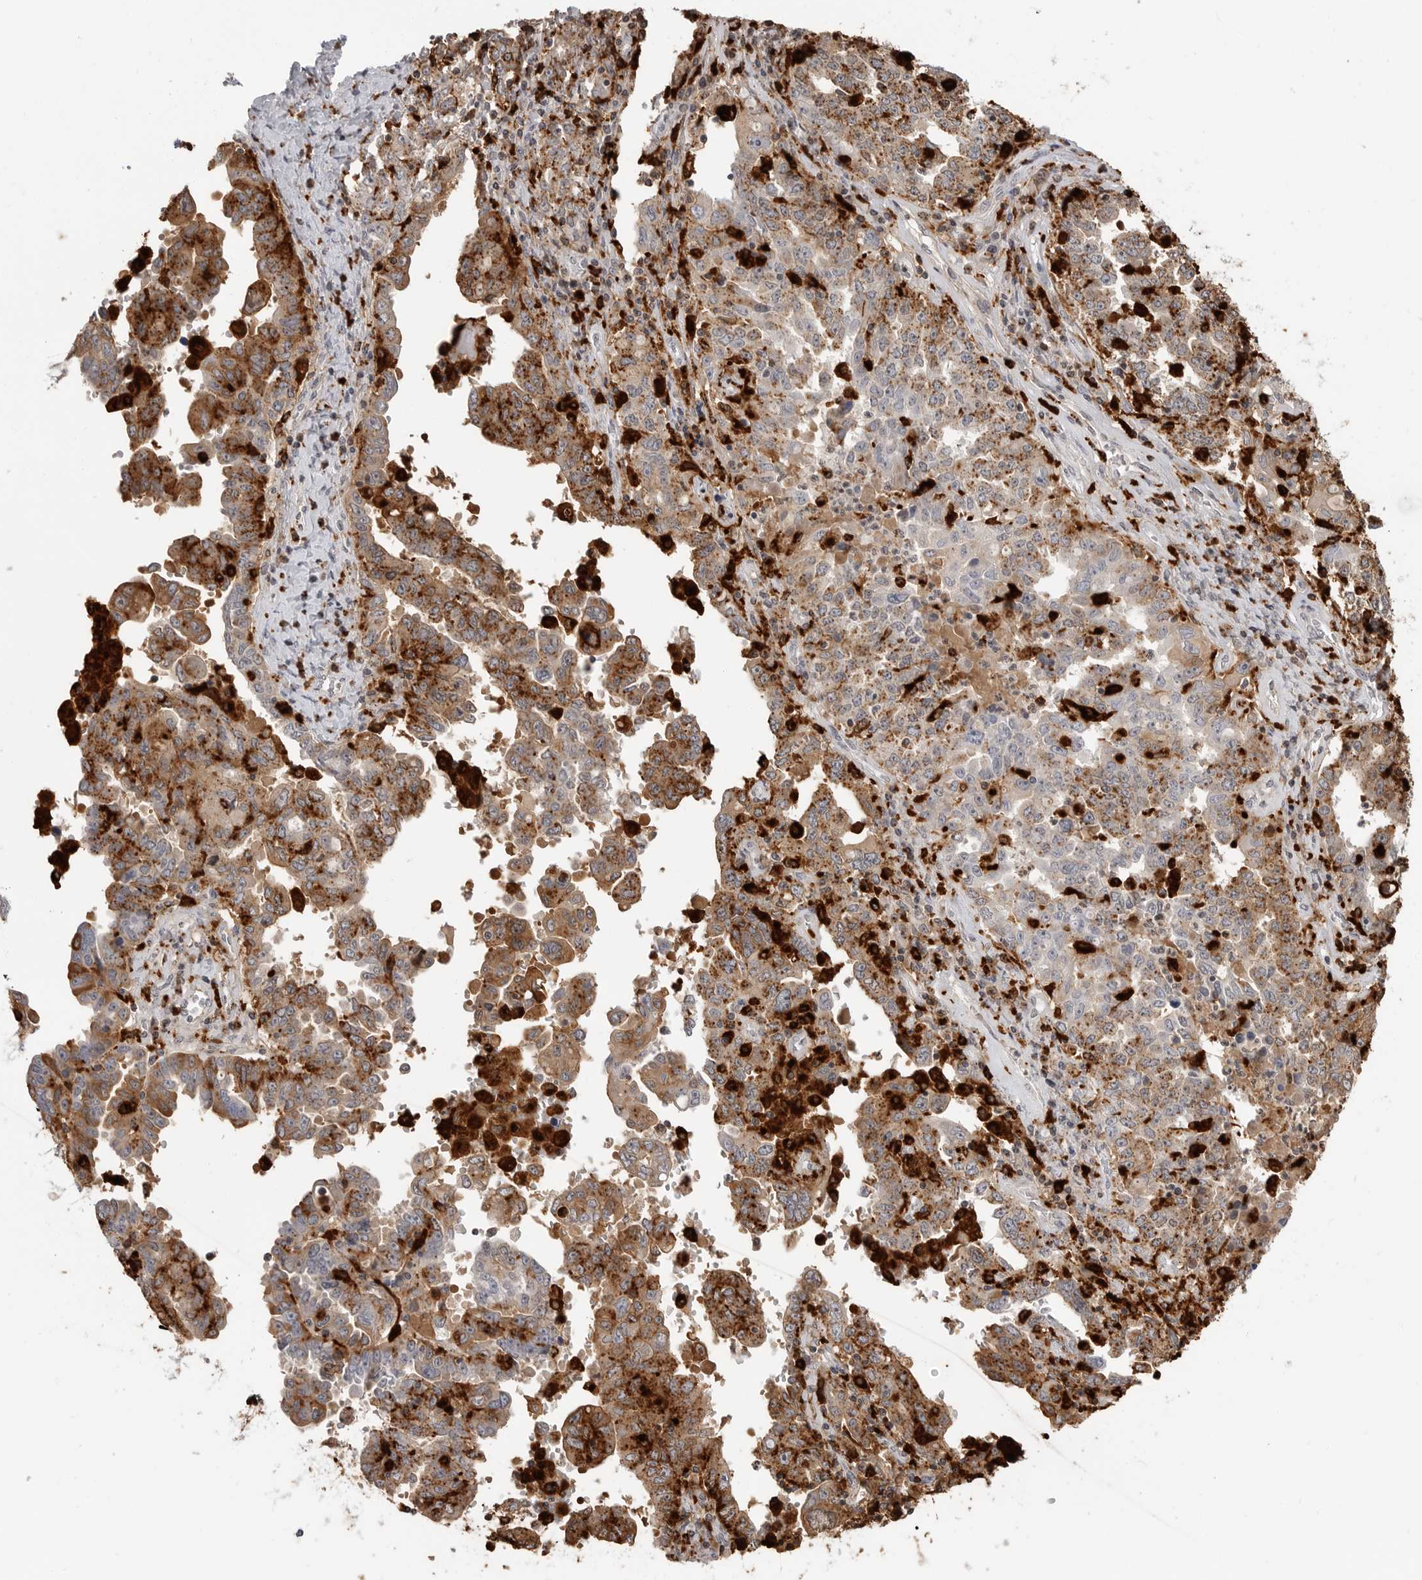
{"staining": {"intensity": "moderate", "quantity": ">75%", "location": "cytoplasmic/membranous"}, "tissue": "ovarian cancer", "cell_type": "Tumor cells", "image_type": "cancer", "snomed": [{"axis": "morphology", "description": "Carcinoma, endometroid"}, {"axis": "topography", "description": "Ovary"}], "caption": "Immunohistochemistry (IHC) (DAB) staining of human ovarian cancer (endometroid carcinoma) exhibits moderate cytoplasmic/membranous protein expression in about >75% of tumor cells. The protein of interest is shown in brown color, while the nuclei are stained blue.", "gene": "IFI30", "patient": {"sex": "female", "age": 62}}